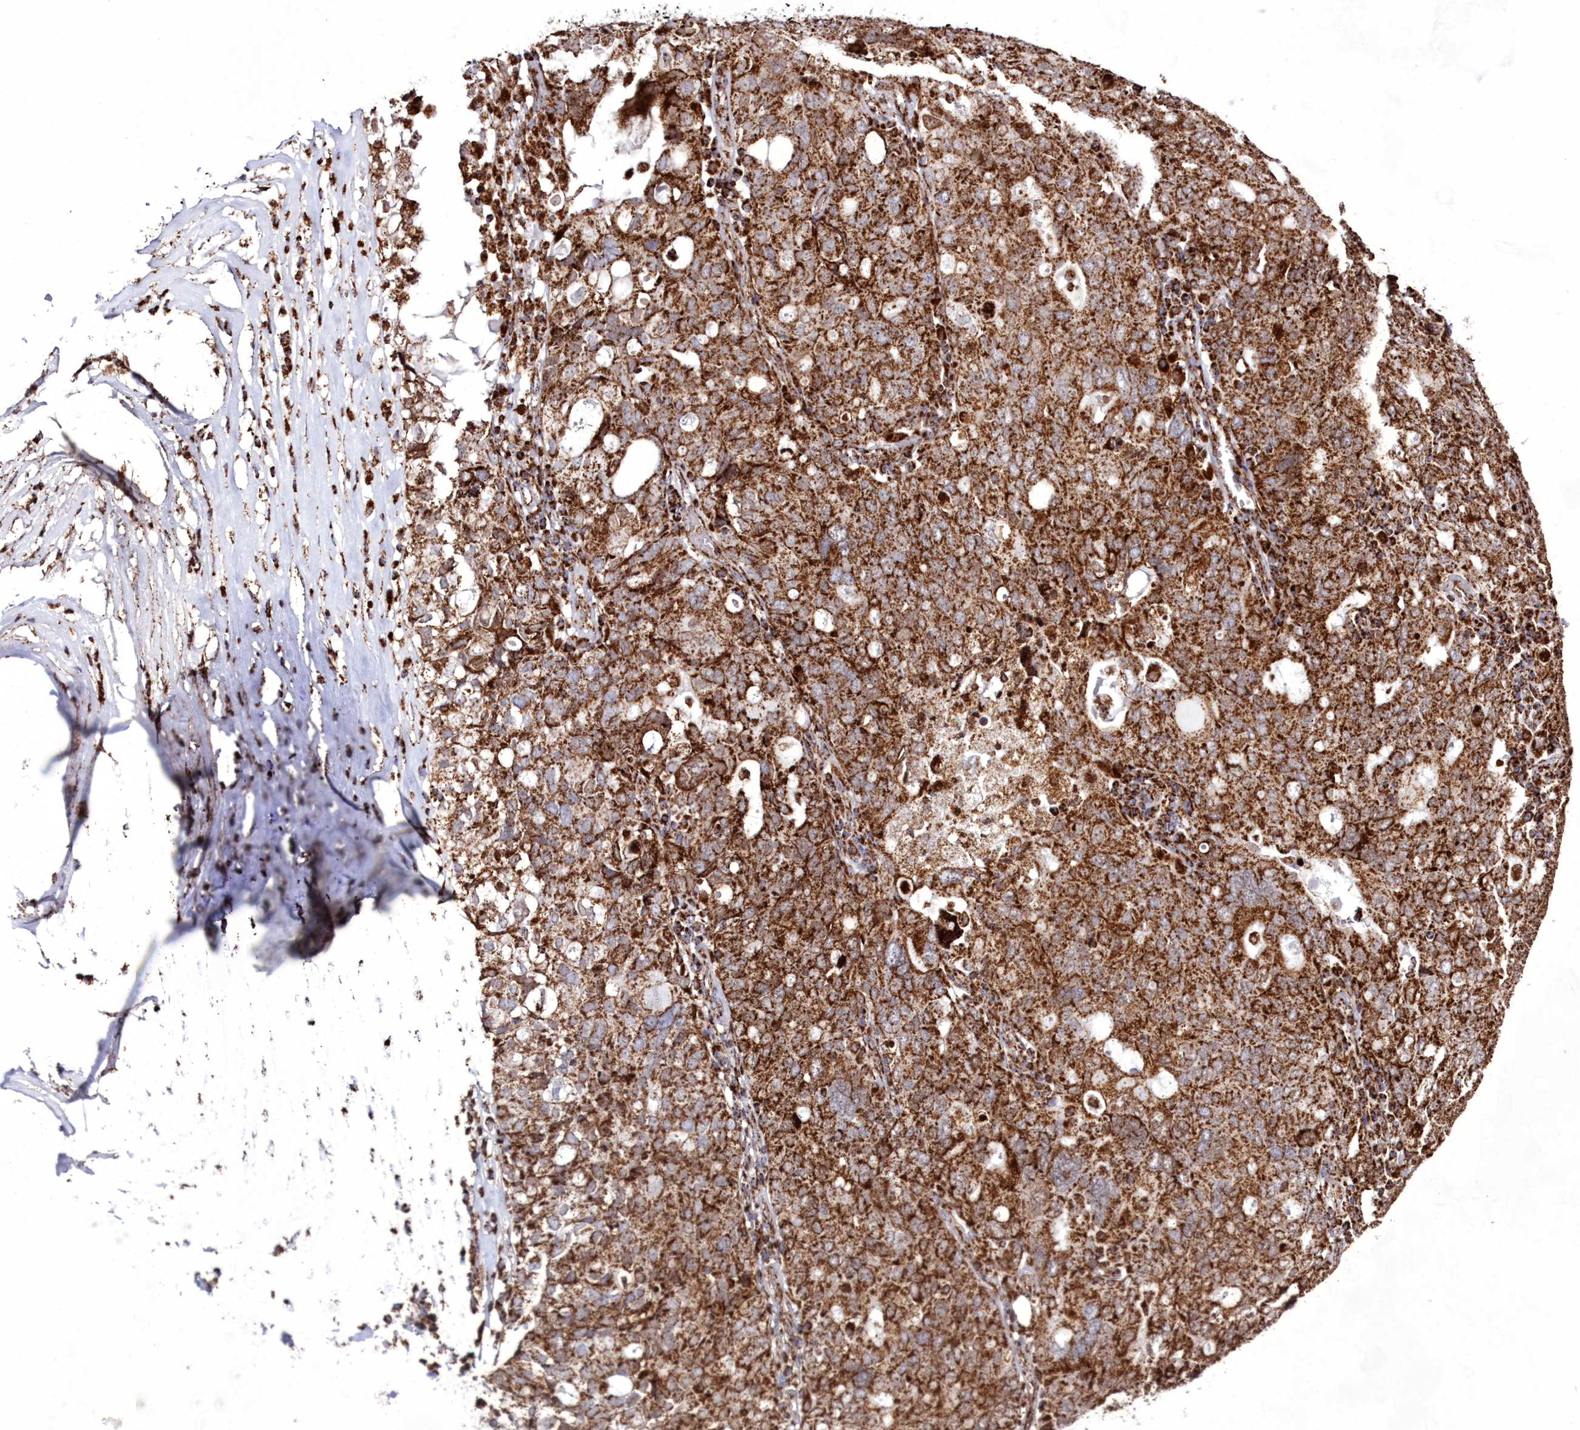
{"staining": {"intensity": "moderate", "quantity": ">75%", "location": "cytoplasmic/membranous"}, "tissue": "ovarian cancer", "cell_type": "Tumor cells", "image_type": "cancer", "snomed": [{"axis": "morphology", "description": "Carcinoma, endometroid"}, {"axis": "topography", "description": "Ovary"}], "caption": "A high-resolution histopathology image shows immunohistochemistry (IHC) staining of ovarian cancer (endometroid carcinoma), which reveals moderate cytoplasmic/membranous expression in about >75% of tumor cells. The staining was performed using DAB (3,3'-diaminobenzidine) to visualize the protein expression in brown, while the nuclei were stained in blue with hematoxylin (Magnification: 20x).", "gene": "HADHB", "patient": {"sex": "female", "age": 62}}